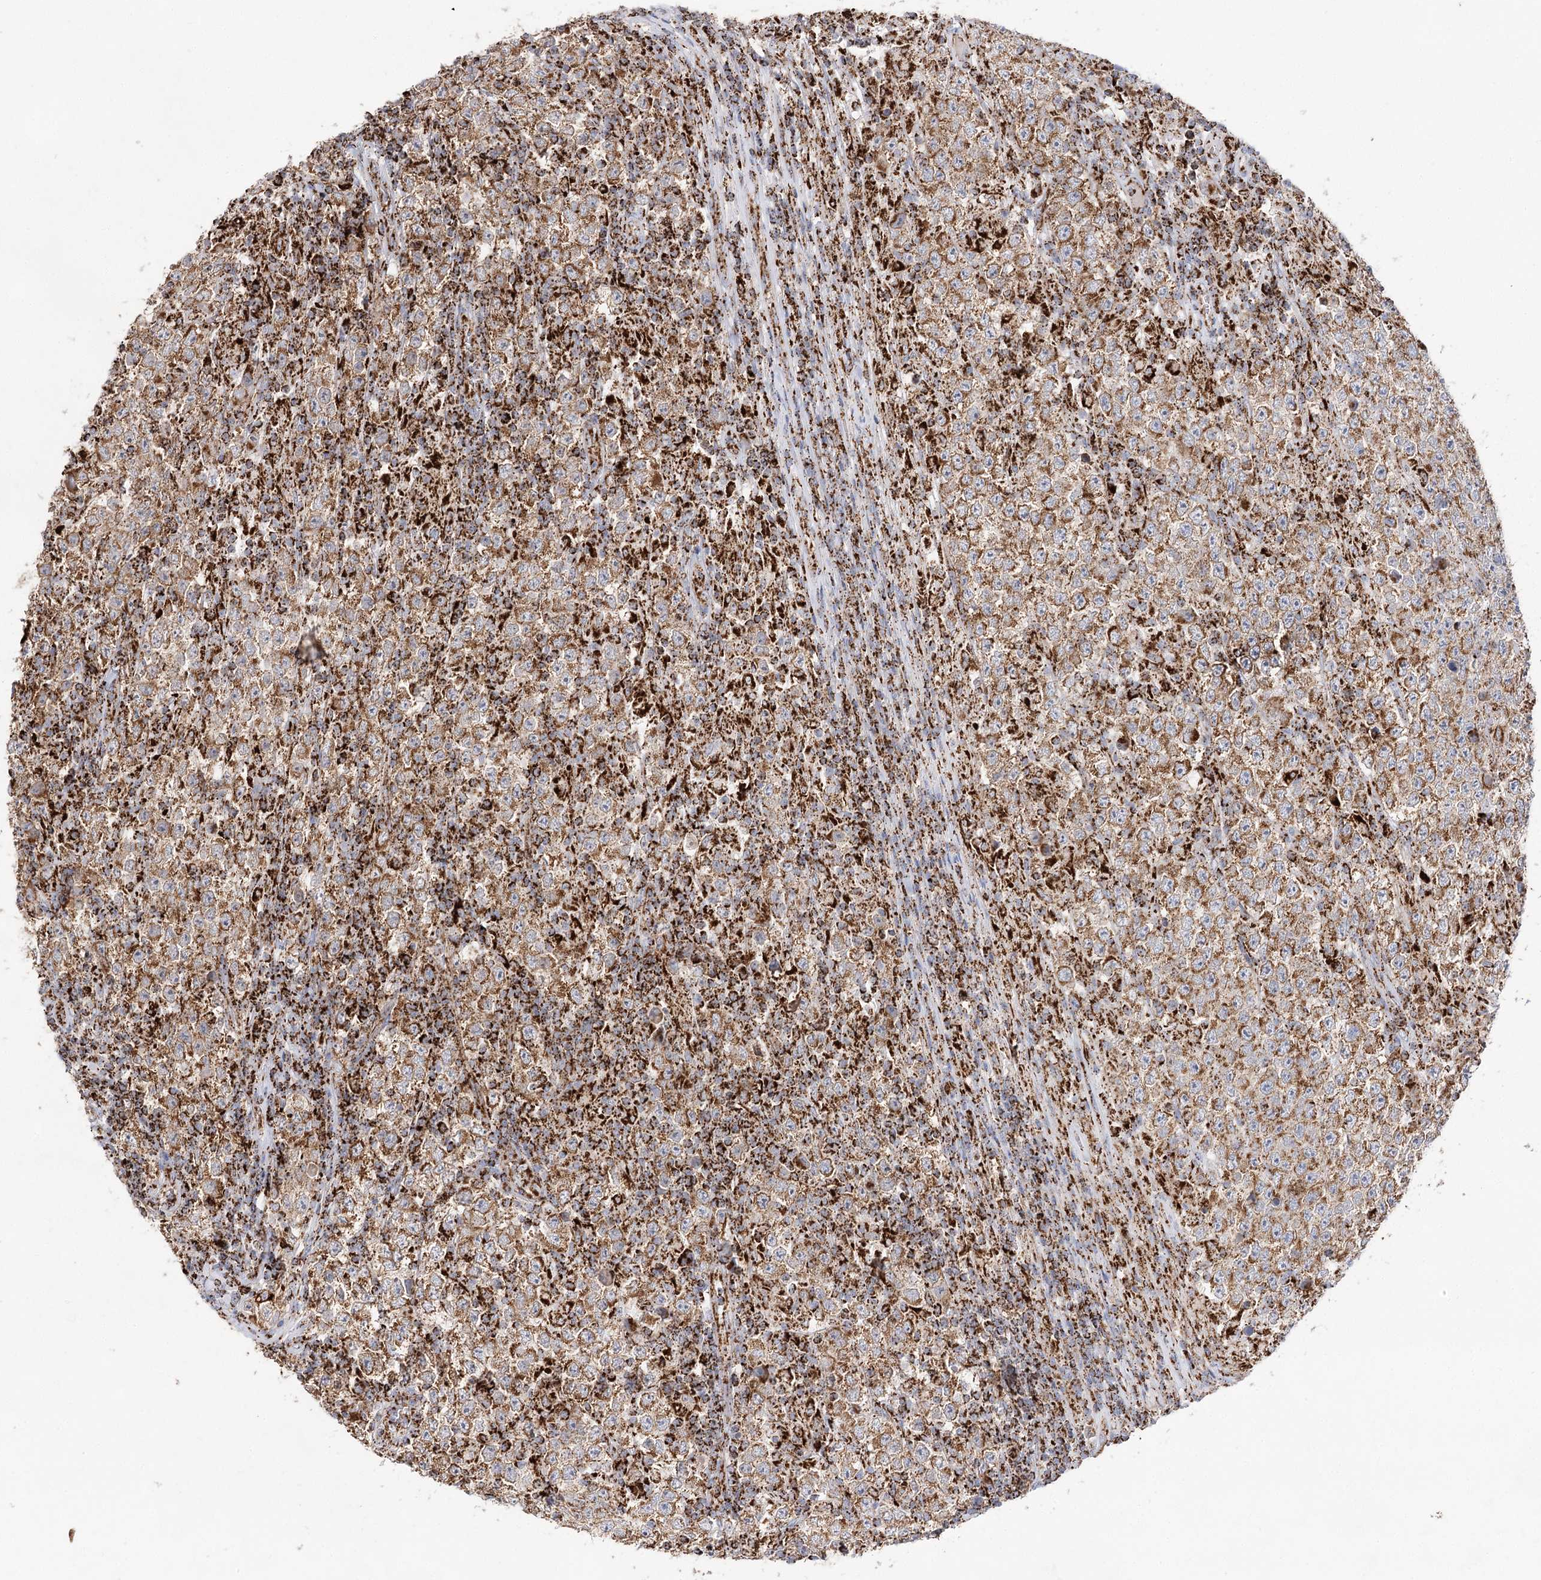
{"staining": {"intensity": "moderate", "quantity": ">75%", "location": "cytoplasmic/membranous"}, "tissue": "testis cancer", "cell_type": "Tumor cells", "image_type": "cancer", "snomed": [{"axis": "morphology", "description": "Normal tissue, NOS"}, {"axis": "morphology", "description": "Urothelial carcinoma, High grade"}, {"axis": "morphology", "description": "Seminoma, NOS"}, {"axis": "morphology", "description": "Carcinoma, Embryonal, NOS"}, {"axis": "topography", "description": "Urinary bladder"}, {"axis": "topography", "description": "Testis"}], "caption": "Testis cancer tissue reveals moderate cytoplasmic/membranous staining in approximately >75% of tumor cells", "gene": "NADK2", "patient": {"sex": "male", "age": 41}}